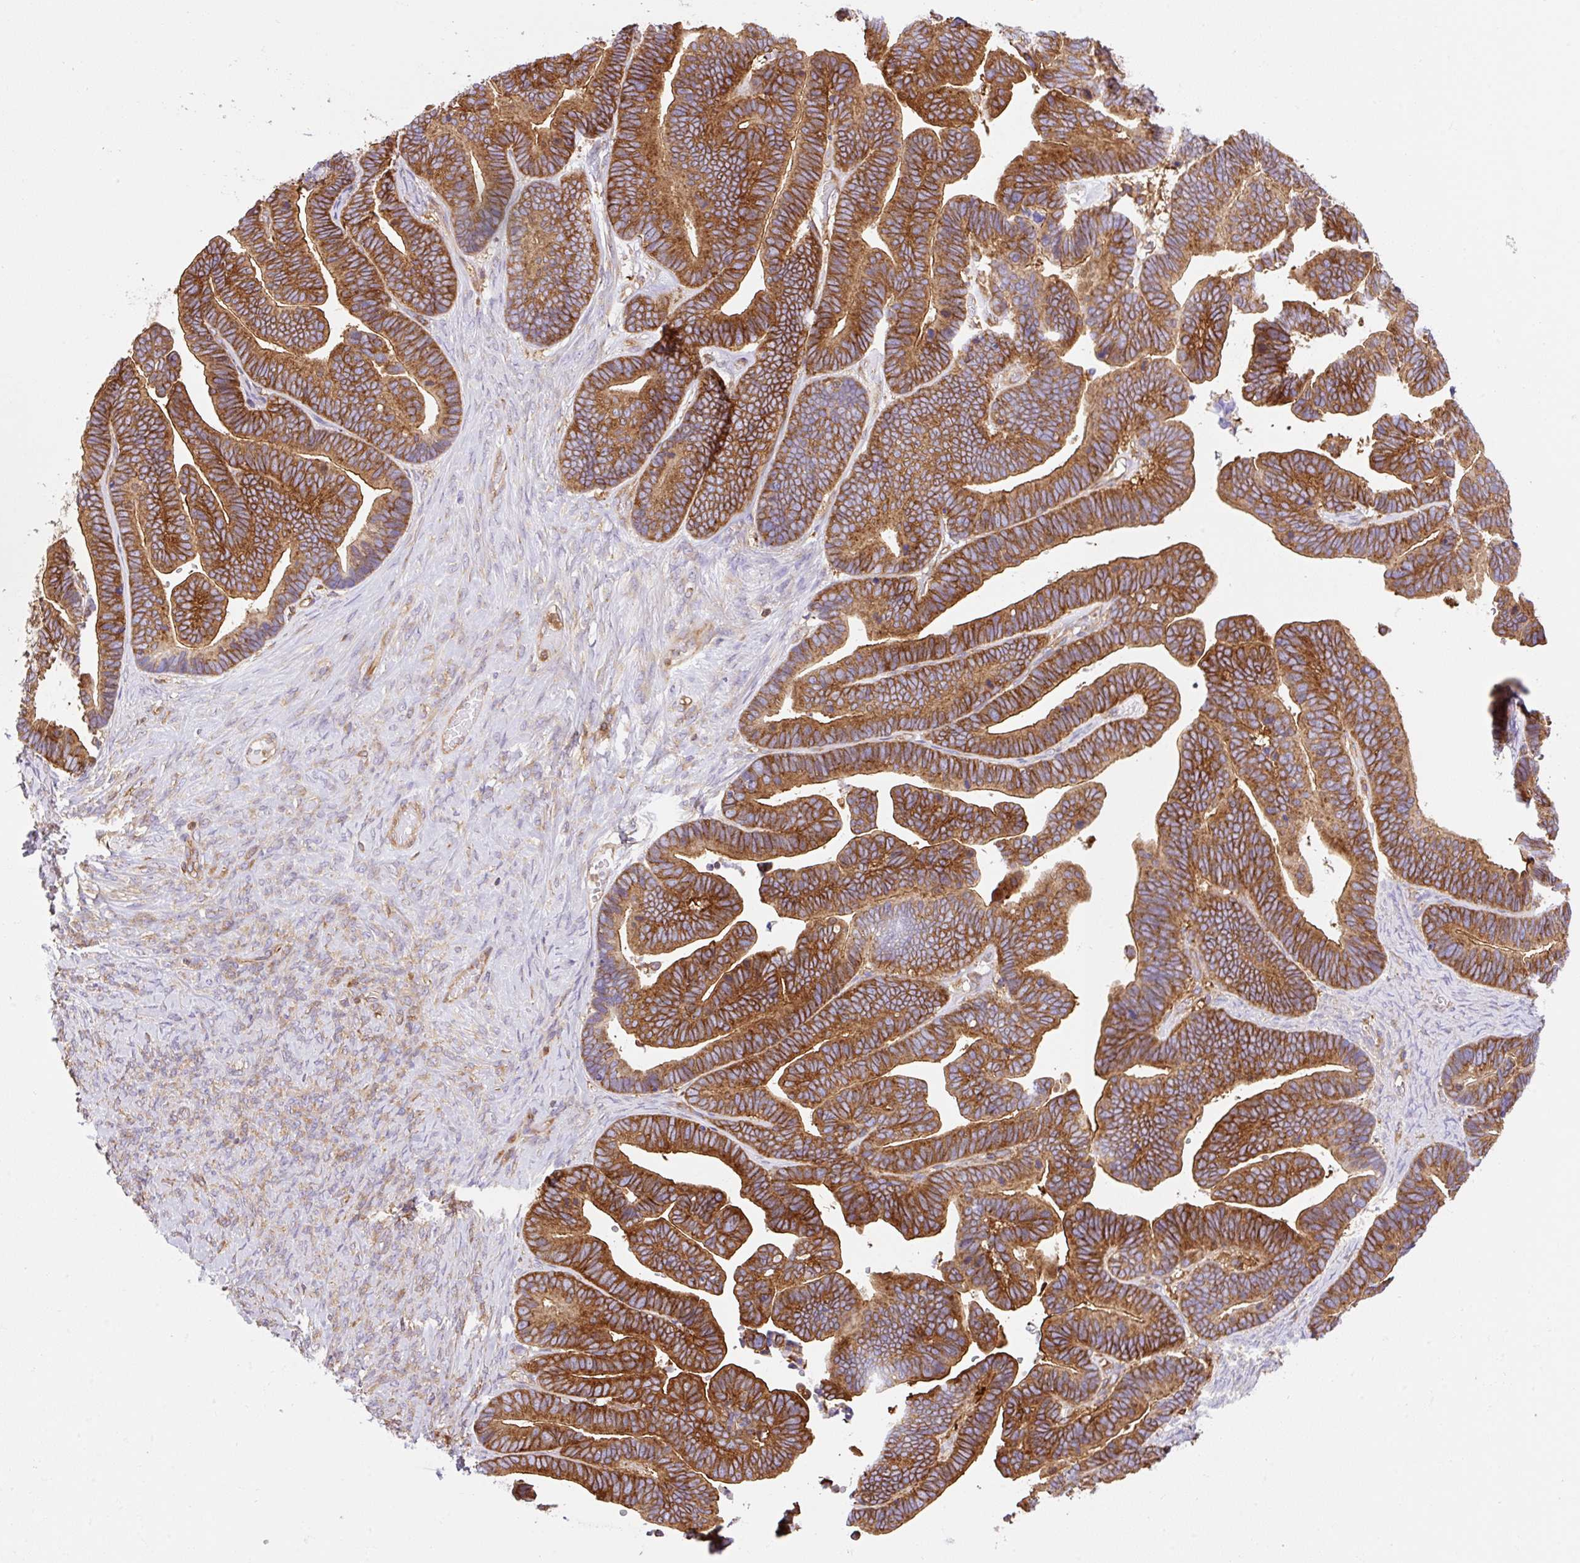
{"staining": {"intensity": "strong", "quantity": ">75%", "location": "cytoplasmic/membranous"}, "tissue": "ovarian cancer", "cell_type": "Tumor cells", "image_type": "cancer", "snomed": [{"axis": "morphology", "description": "Cystadenocarcinoma, serous, NOS"}, {"axis": "topography", "description": "Ovary"}], "caption": "IHC of ovarian cancer reveals high levels of strong cytoplasmic/membranous expression in approximately >75% of tumor cells. (DAB (3,3'-diaminobenzidine) = brown stain, brightfield microscopy at high magnification).", "gene": "DNM2", "patient": {"sex": "female", "age": 56}}